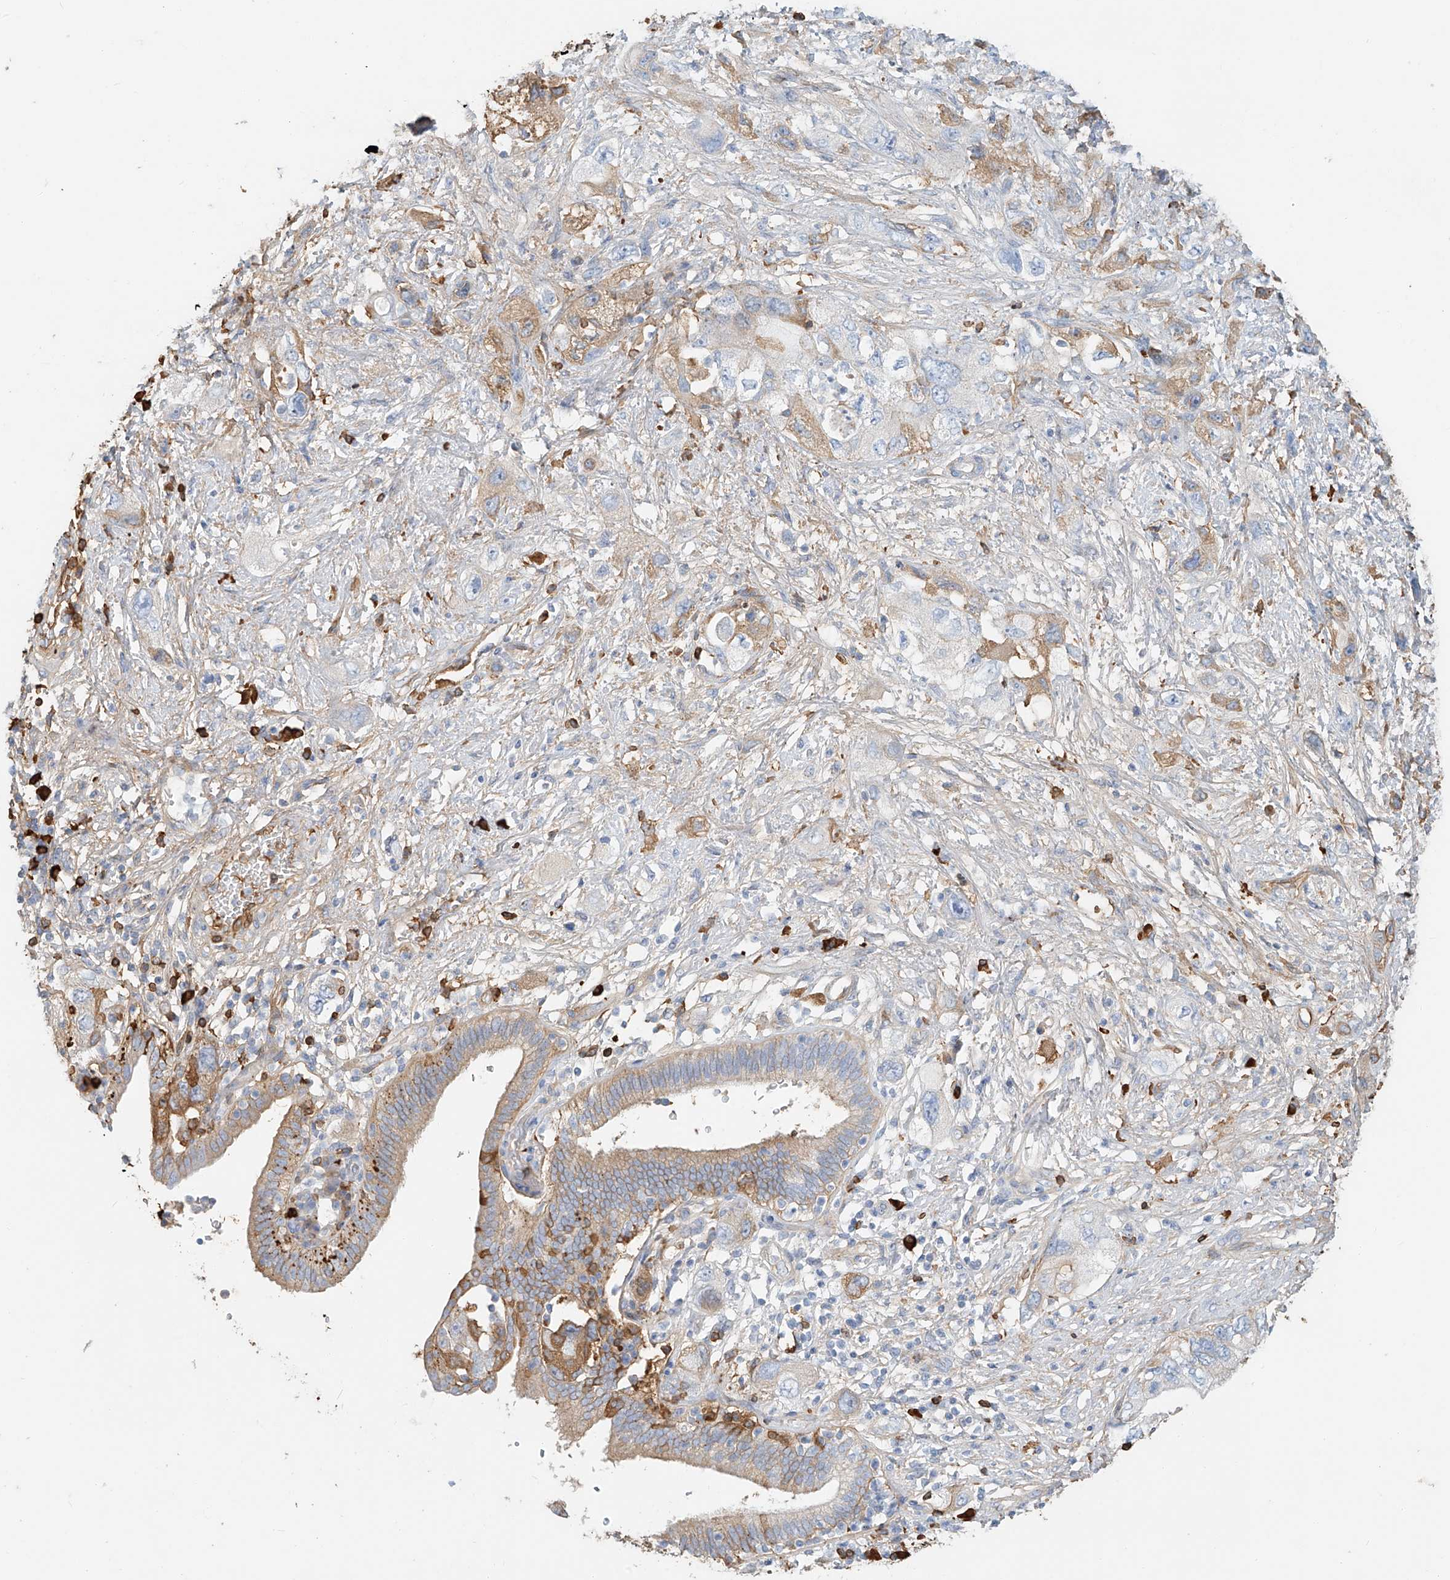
{"staining": {"intensity": "moderate", "quantity": "25%-75%", "location": "cytoplasmic/membranous"}, "tissue": "pancreatic cancer", "cell_type": "Tumor cells", "image_type": "cancer", "snomed": [{"axis": "morphology", "description": "Adenocarcinoma, NOS"}, {"axis": "topography", "description": "Pancreas"}], "caption": "Protein analysis of pancreatic adenocarcinoma tissue shows moderate cytoplasmic/membranous positivity in about 25%-75% of tumor cells. (DAB = brown stain, brightfield microscopy at high magnification).", "gene": "ZFP30", "patient": {"sex": "female", "age": 73}}